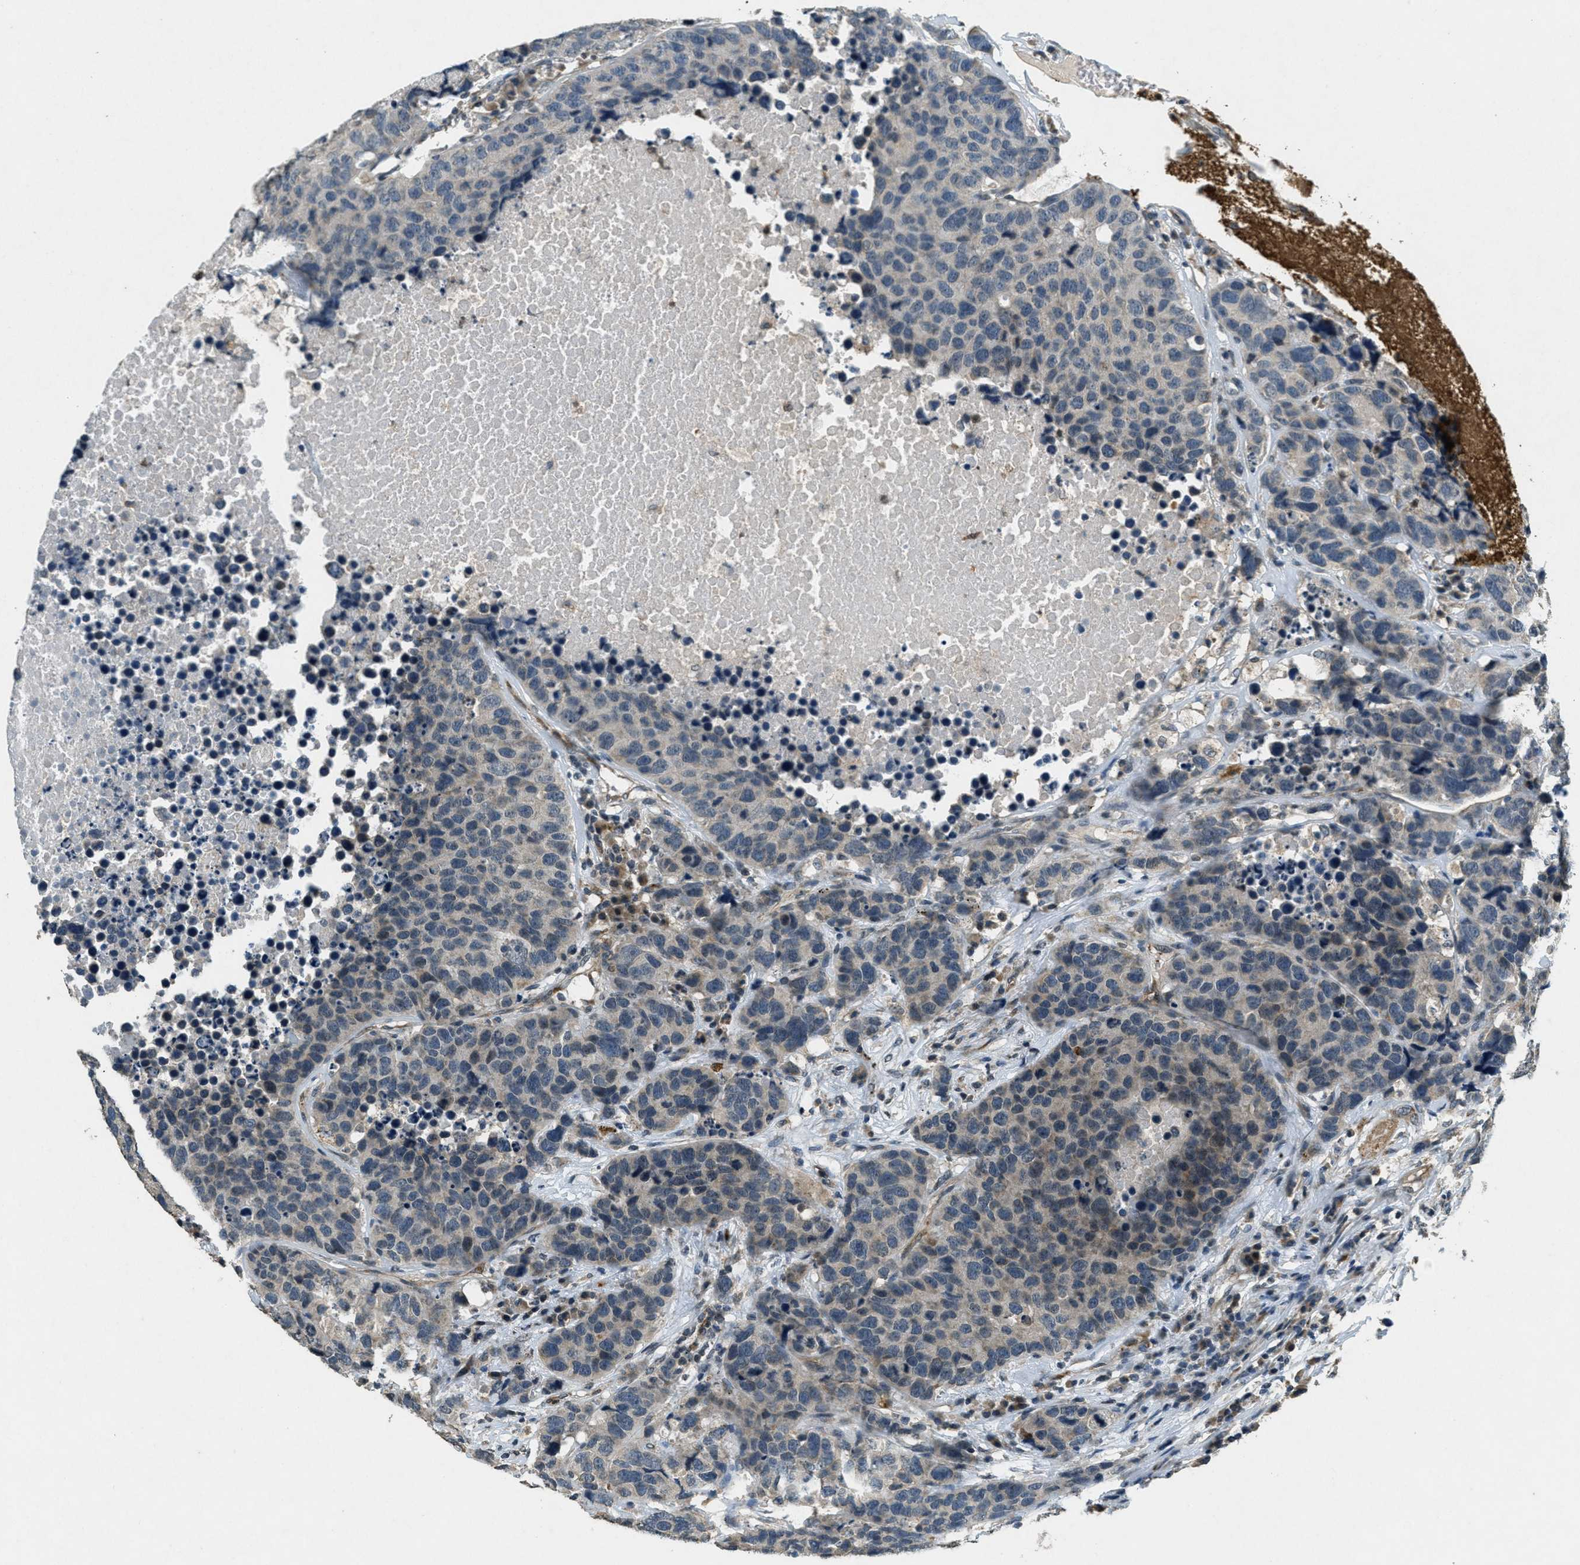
{"staining": {"intensity": "weak", "quantity": "<25%", "location": "cytoplasmic/membranous"}, "tissue": "carcinoid", "cell_type": "Tumor cells", "image_type": "cancer", "snomed": [{"axis": "morphology", "description": "Carcinoid, malignant, NOS"}, {"axis": "topography", "description": "Lung"}], "caption": "High power microscopy image of an immunohistochemistry (IHC) photomicrograph of carcinoid (malignant), revealing no significant staining in tumor cells.", "gene": "RAB3D", "patient": {"sex": "male", "age": 60}}